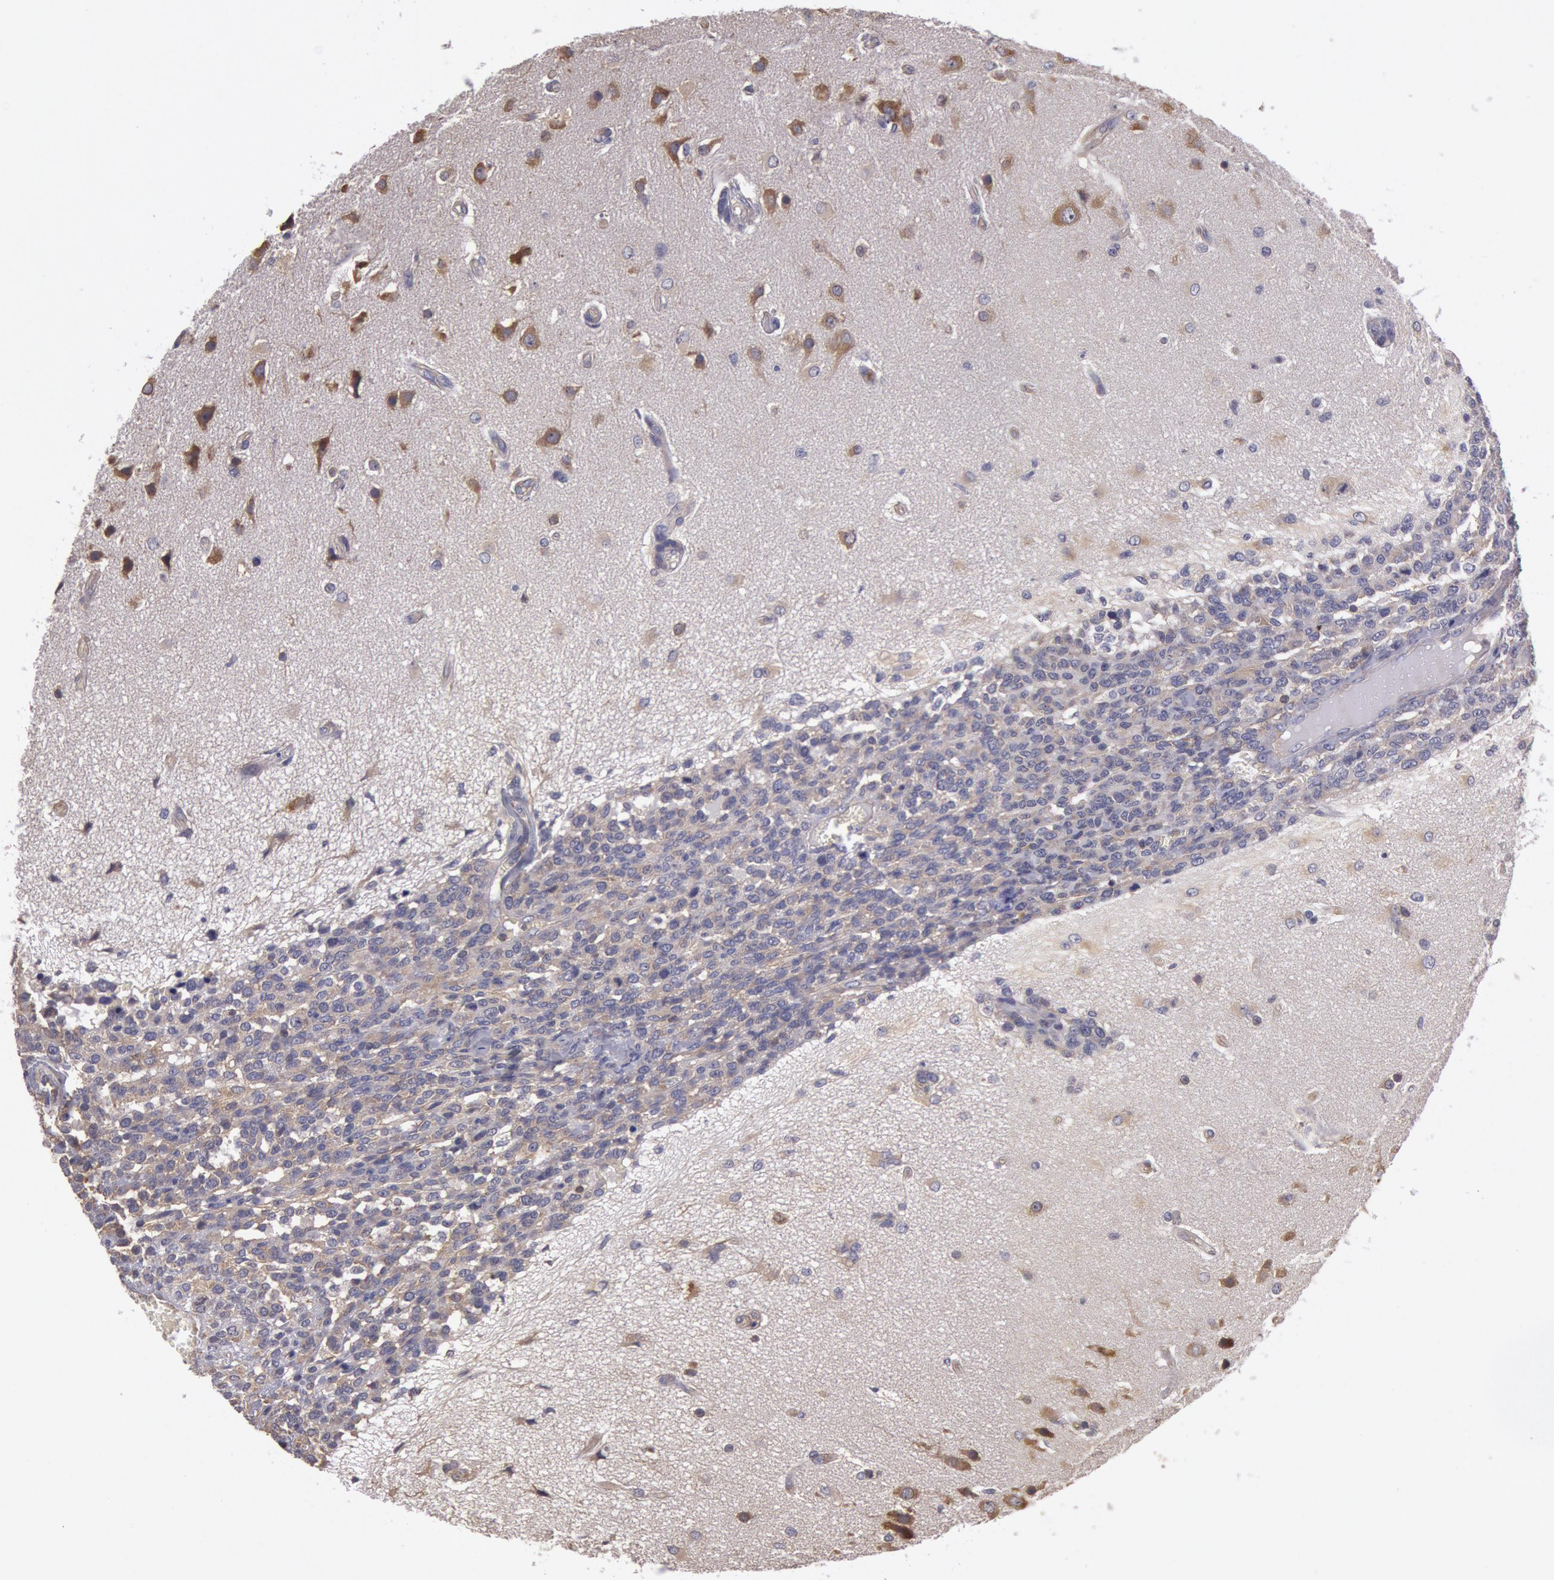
{"staining": {"intensity": "weak", "quantity": "25%-75%", "location": "cytoplasmic/membranous"}, "tissue": "glioma", "cell_type": "Tumor cells", "image_type": "cancer", "snomed": [{"axis": "morphology", "description": "Glioma, malignant, High grade"}, {"axis": "topography", "description": "Brain"}], "caption": "A low amount of weak cytoplasmic/membranous staining is present in about 25%-75% of tumor cells in glioma tissue.", "gene": "NMT2", "patient": {"sex": "male", "age": 66}}